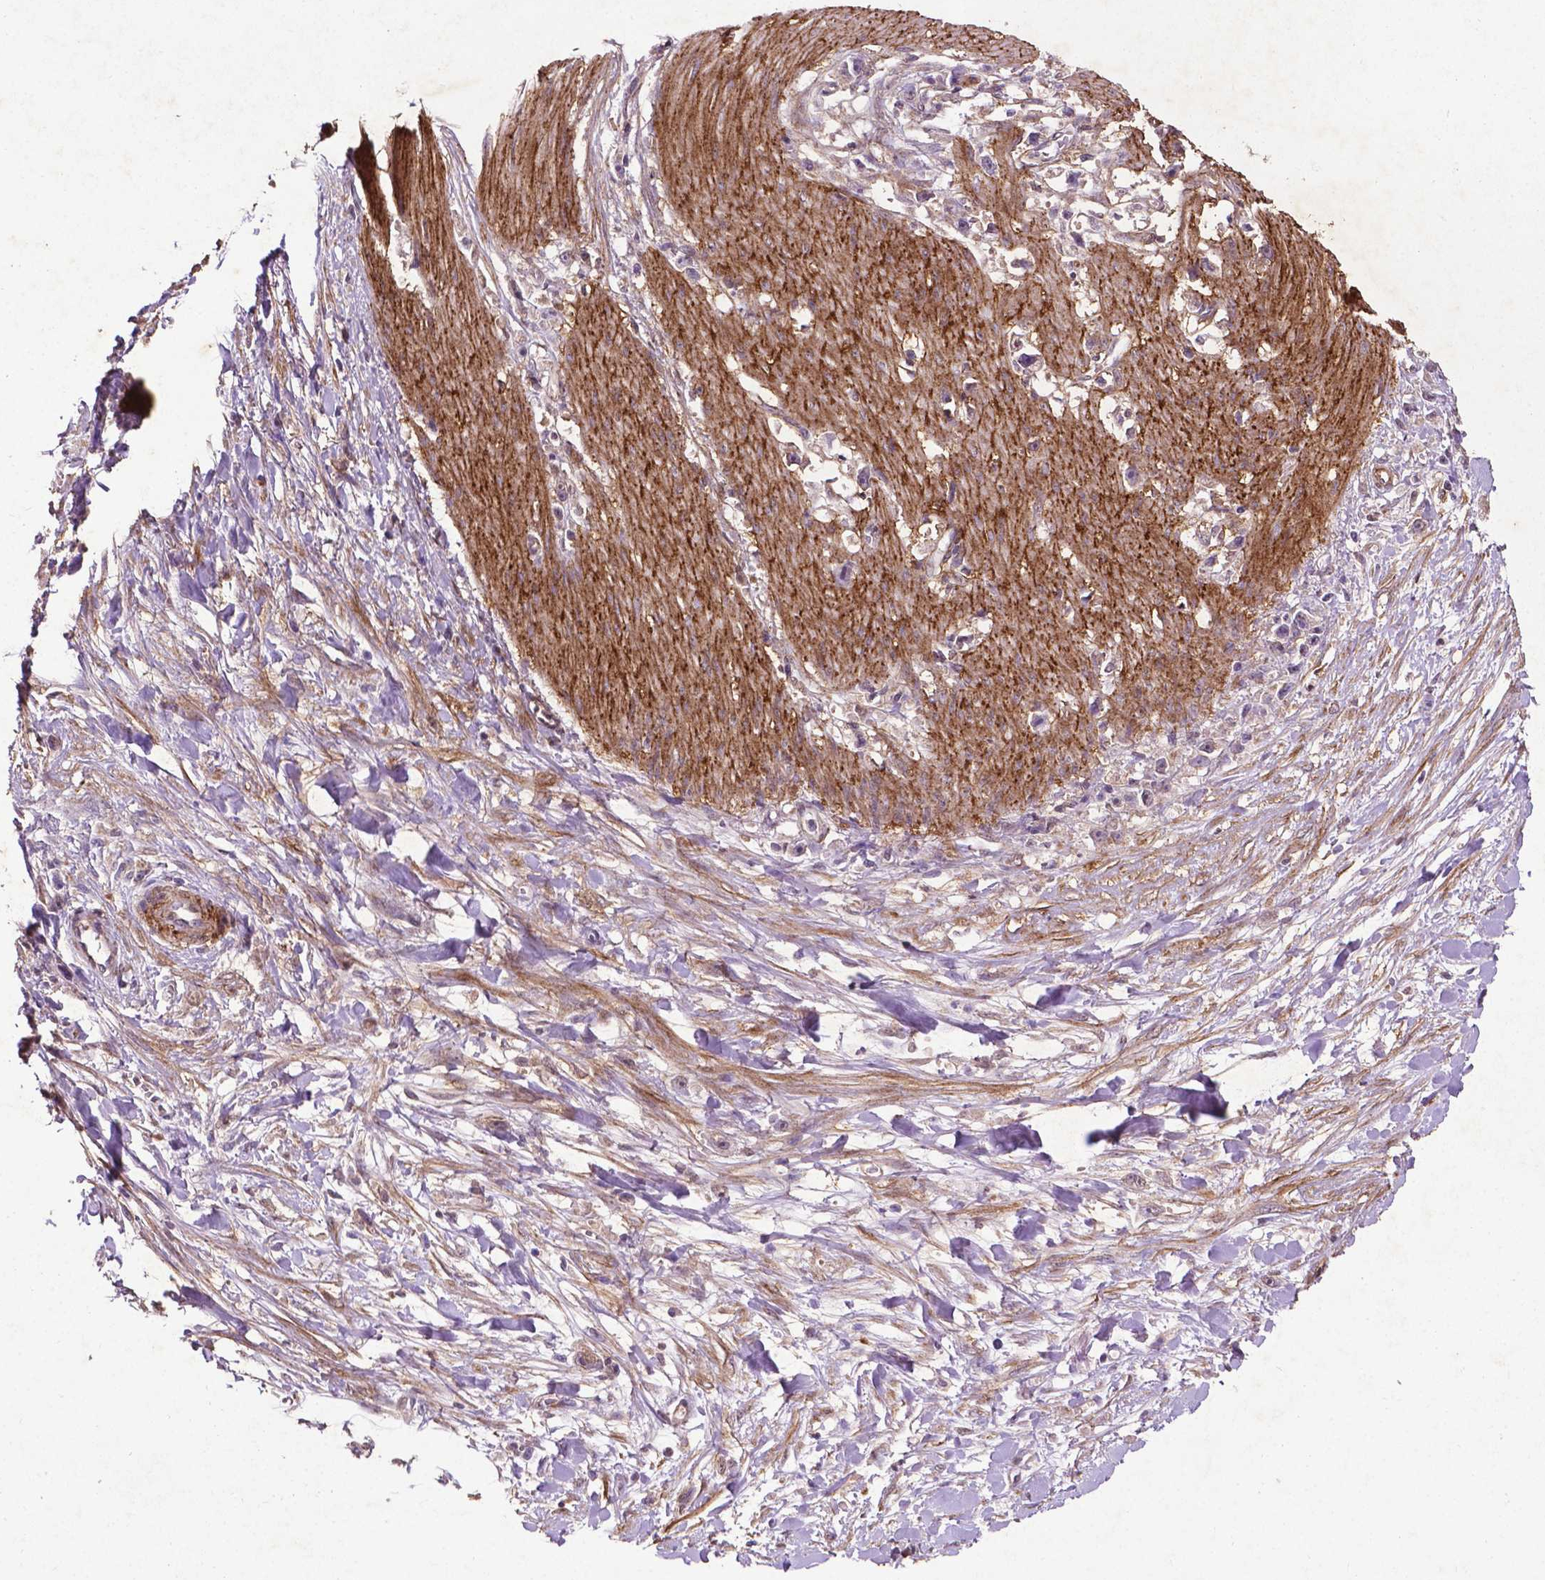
{"staining": {"intensity": "negative", "quantity": "none", "location": "none"}, "tissue": "stomach cancer", "cell_type": "Tumor cells", "image_type": "cancer", "snomed": [{"axis": "morphology", "description": "Adenocarcinoma, NOS"}, {"axis": "topography", "description": "Stomach"}], "caption": "Protein analysis of stomach cancer demonstrates no significant staining in tumor cells.", "gene": "RRAS", "patient": {"sex": "female", "age": 59}}